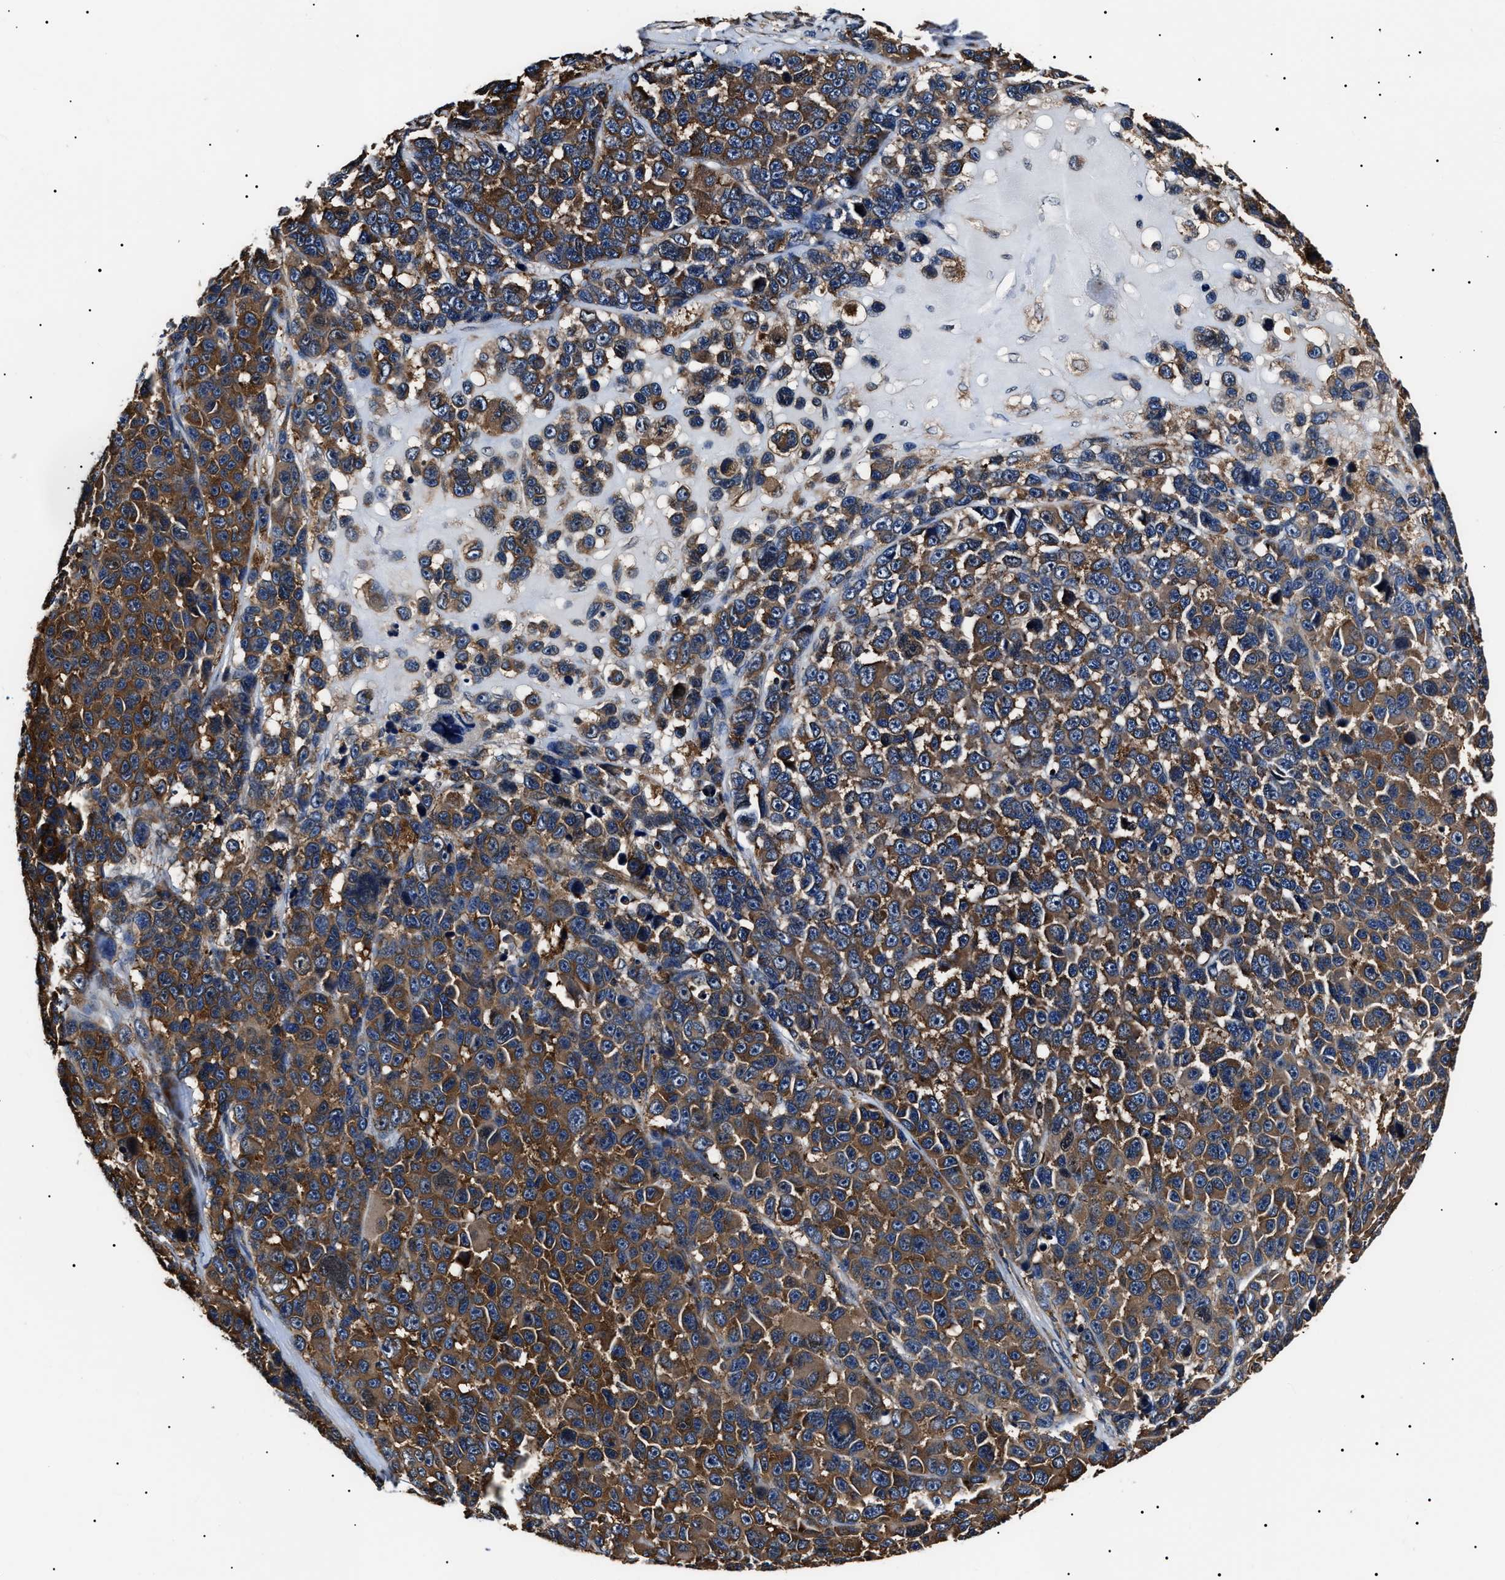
{"staining": {"intensity": "moderate", "quantity": ">75%", "location": "cytoplasmic/membranous"}, "tissue": "melanoma", "cell_type": "Tumor cells", "image_type": "cancer", "snomed": [{"axis": "morphology", "description": "Malignant melanoma, NOS"}, {"axis": "topography", "description": "Skin"}], "caption": "The histopathology image displays a brown stain indicating the presence of a protein in the cytoplasmic/membranous of tumor cells in melanoma.", "gene": "CCT8", "patient": {"sex": "male", "age": 53}}